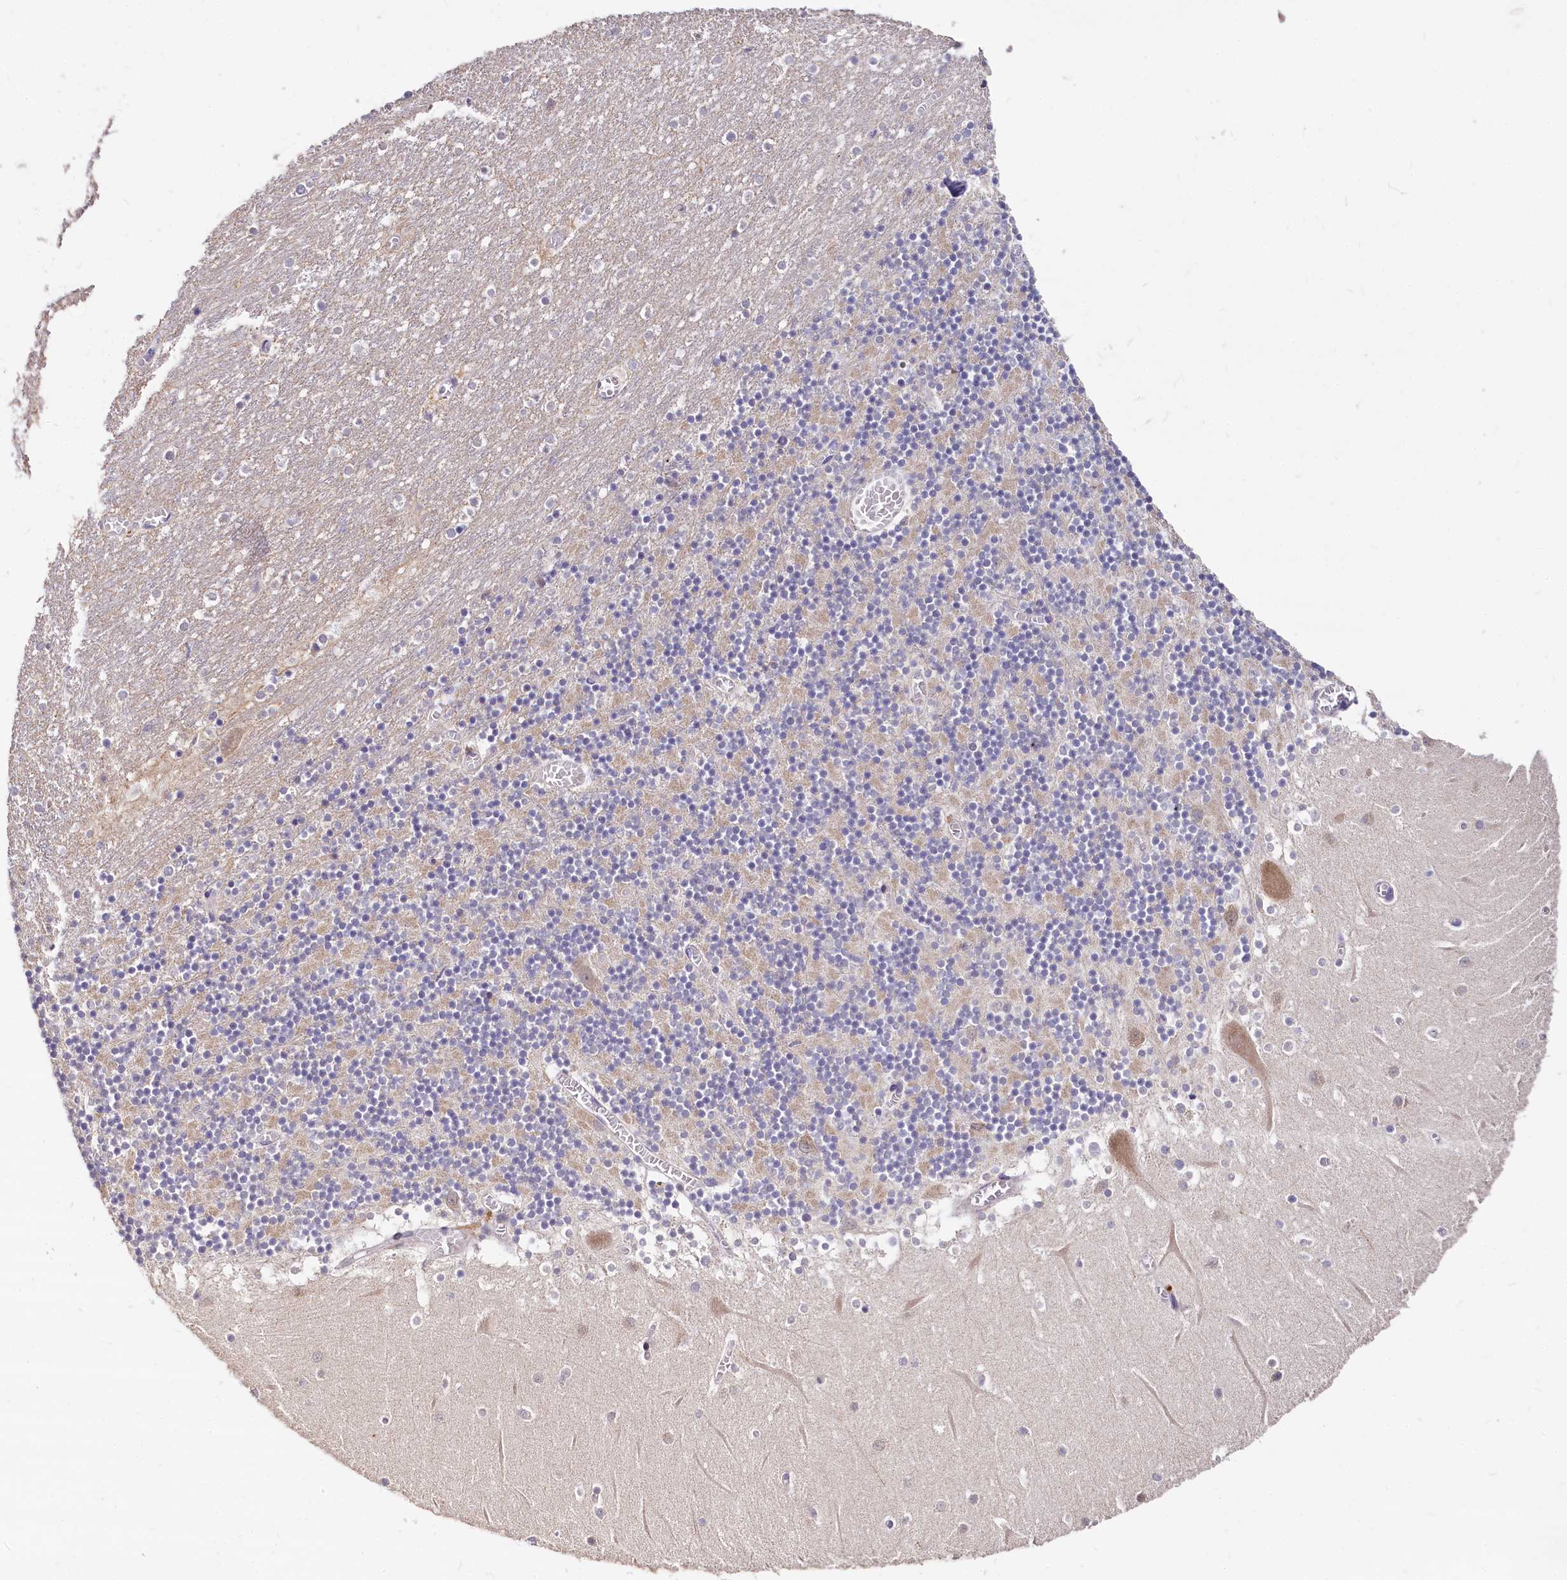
{"staining": {"intensity": "negative", "quantity": "none", "location": "none"}, "tissue": "cerebellum", "cell_type": "Cells in granular layer", "image_type": "normal", "snomed": [{"axis": "morphology", "description": "Normal tissue, NOS"}, {"axis": "topography", "description": "Cerebellum"}], "caption": "This is an immunohistochemistry (IHC) photomicrograph of normal human cerebellum. There is no staining in cells in granular layer.", "gene": "EIF2B2", "patient": {"sex": "female", "age": 28}}